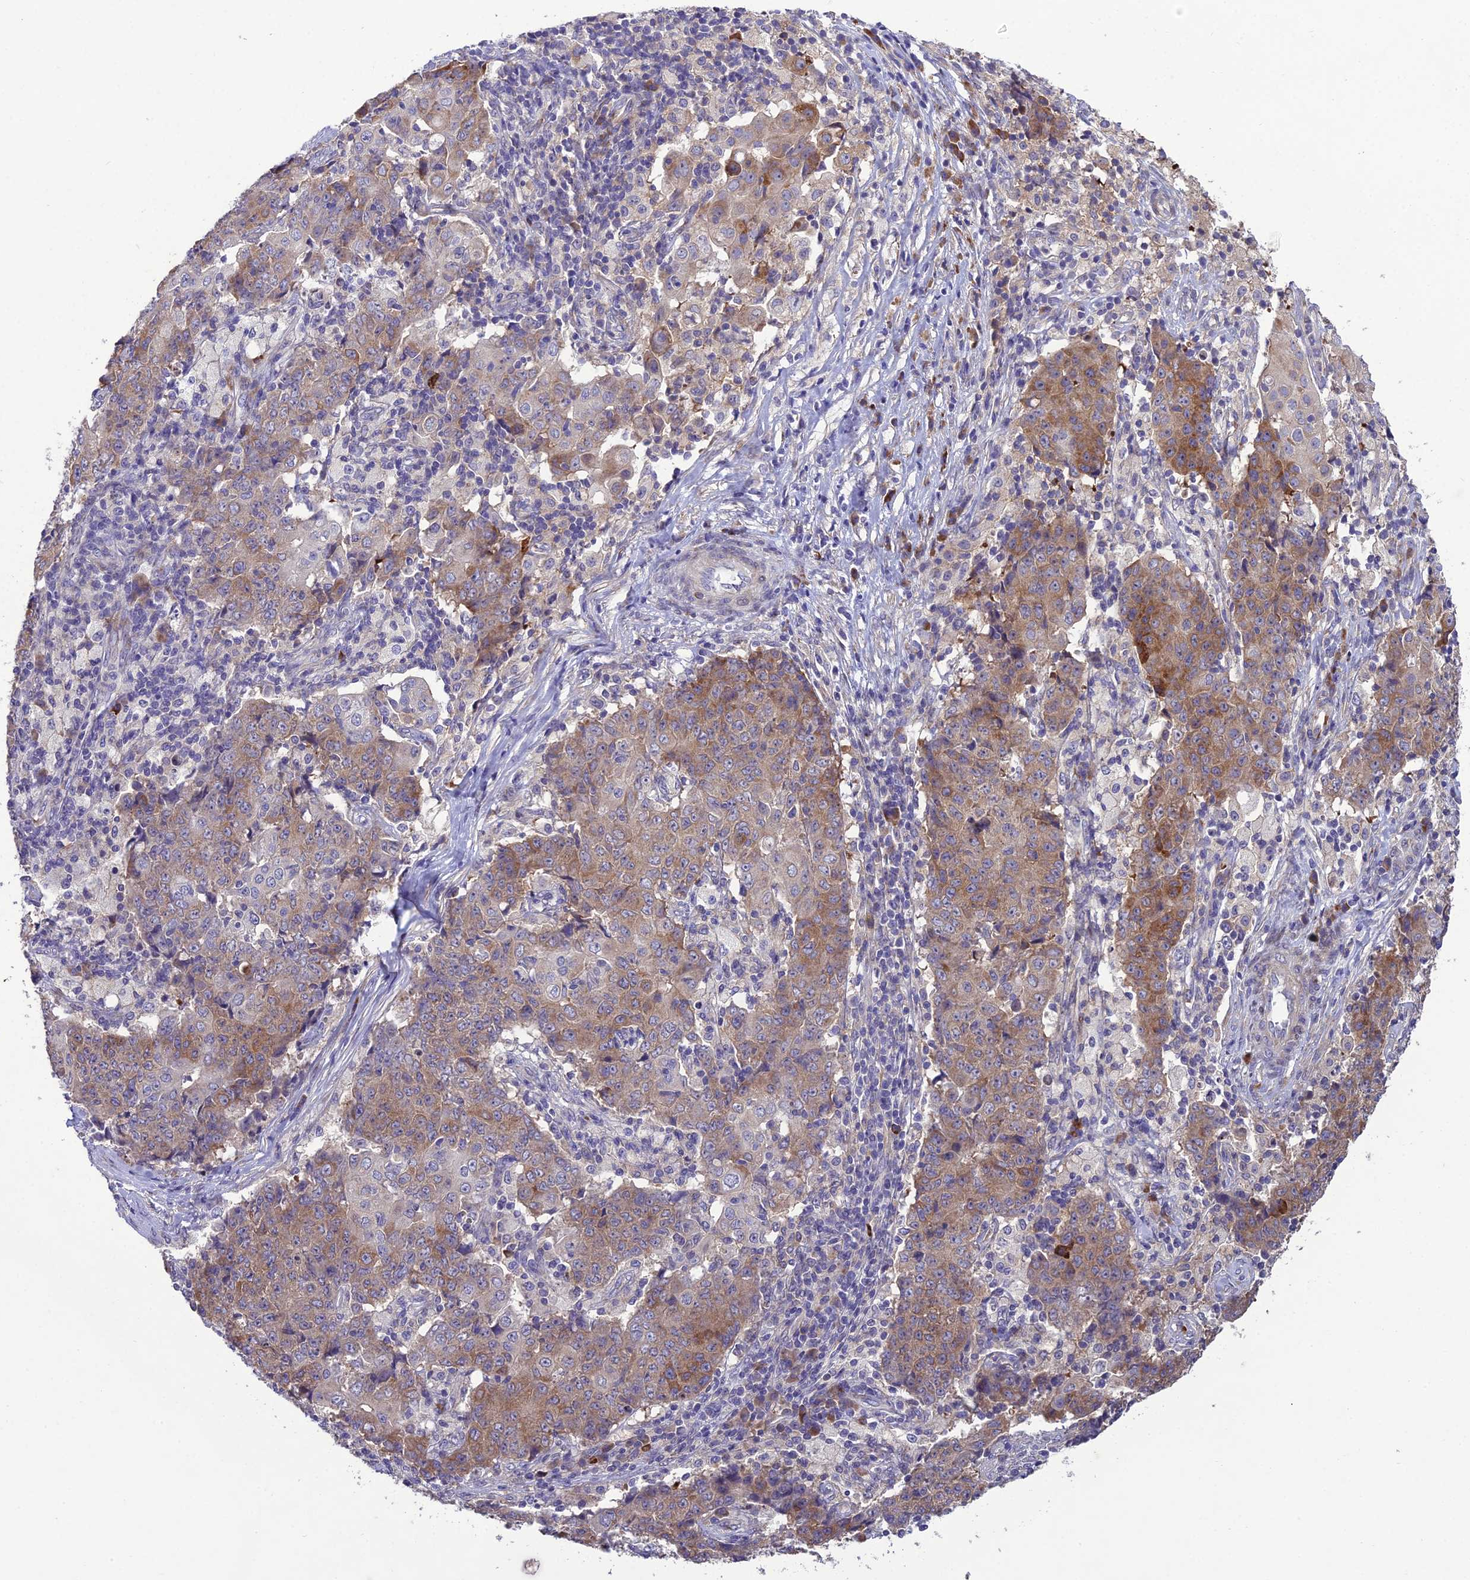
{"staining": {"intensity": "moderate", "quantity": "25%-75%", "location": "cytoplasmic/membranous"}, "tissue": "ovarian cancer", "cell_type": "Tumor cells", "image_type": "cancer", "snomed": [{"axis": "morphology", "description": "Carcinoma, endometroid"}, {"axis": "topography", "description": "Ovary"}], "caption": "An immunohistochemistry image of neoplastic tissue is shown. Protein staining in brown shows moderate cytoplasmic/membranous positivity in ovarian cancer (endometroid carcinoma) within tumor cells.", "gene": "CENPL", "patient": {"sex": "female", "age": 42}}